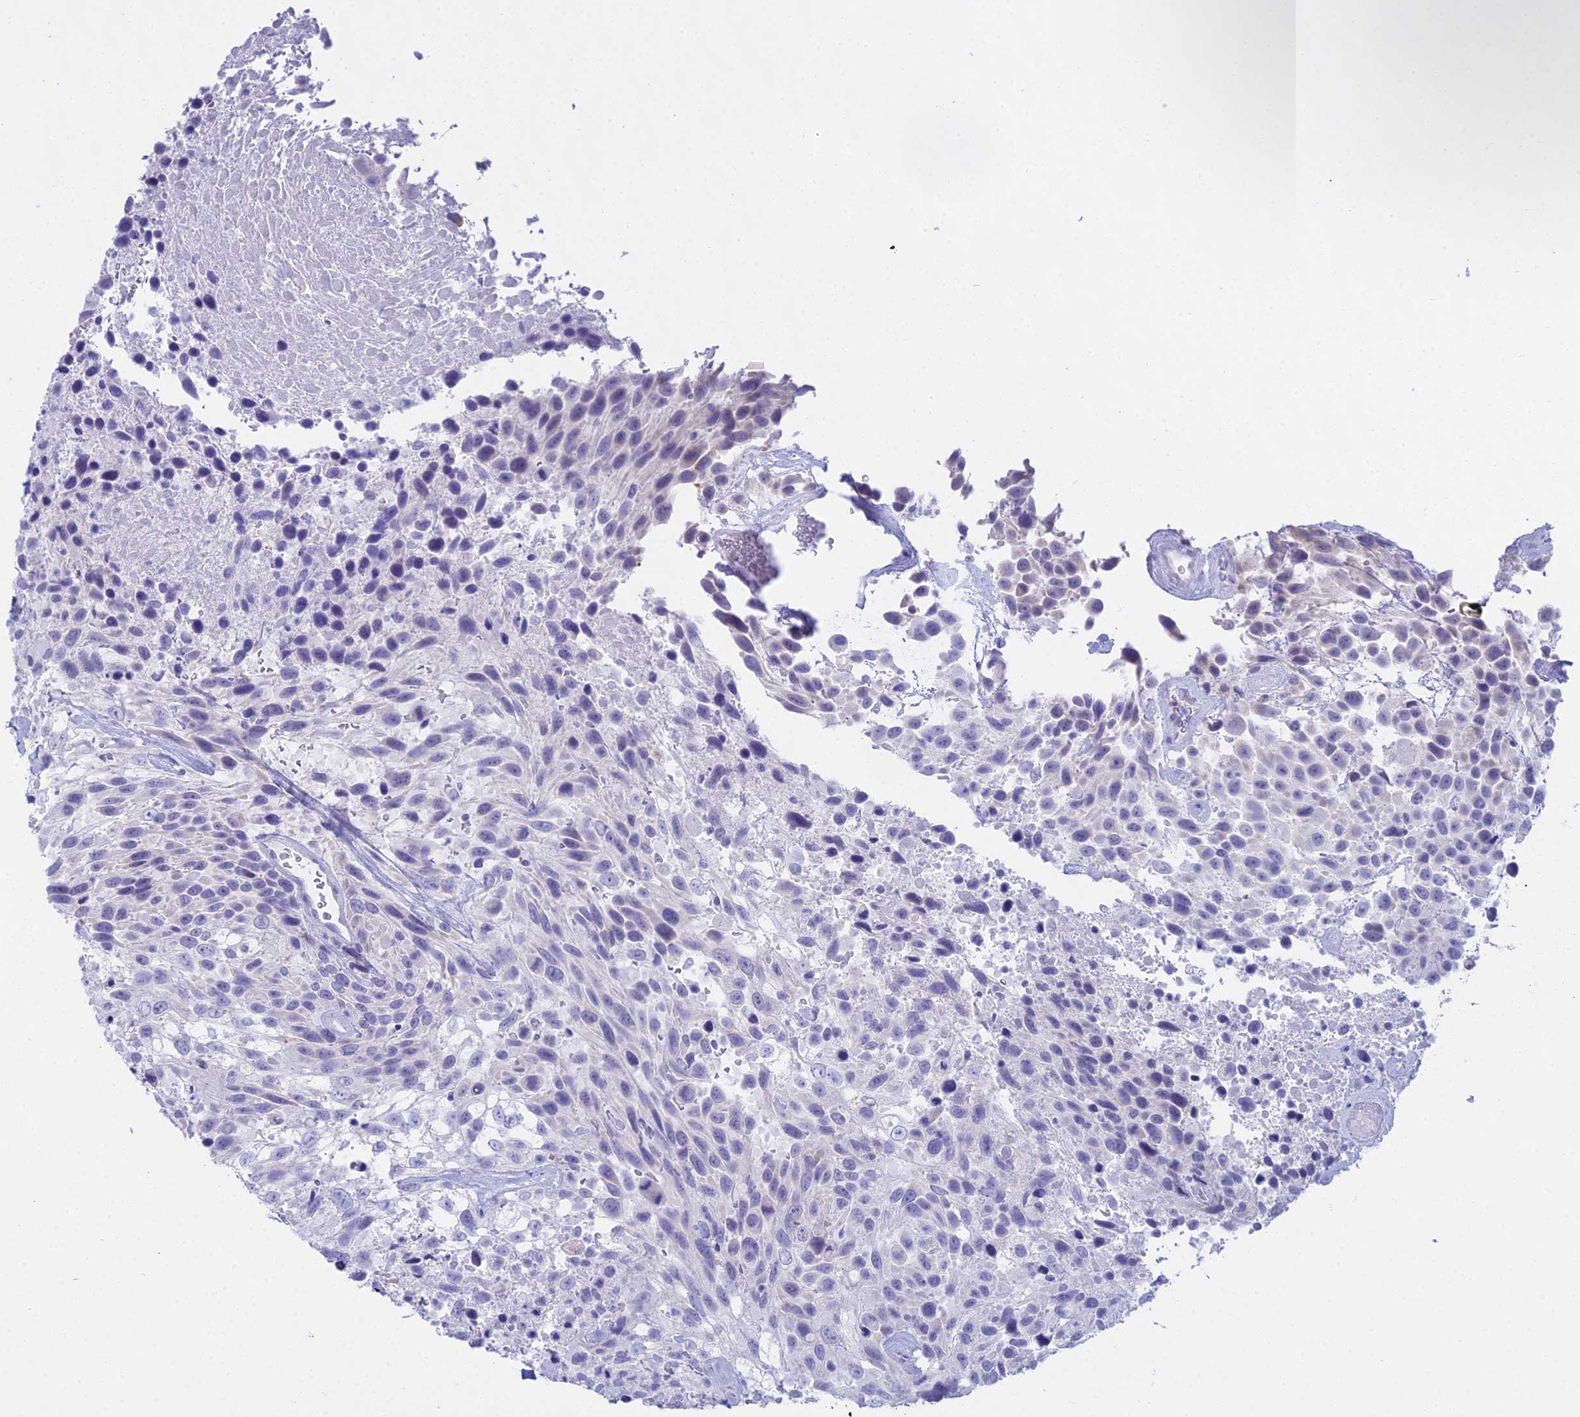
{"staining": {"intensity": "negative", "quantity": "none", "location": "none"}, "tissue": "urothelial cancer", "cell_type": "Tumor cells", "image_type": "cancer", "snomed": [{"axis": "morphology", "description": "Urothelial carcinoma, High grade"}, {"axis": "topography", "description": "Urinary bladder"}], "caption": "Micrograph shows no protein positivity in tumor cells of urothelial cancer tissue. The staining was performed using DAB to visualize the protein expression in brown, while the nuclei were stained in blue with hematoxylin (Magnification: 20x).", "gene": "CGB2", "patient": {"sex": "female", "age": 70}}